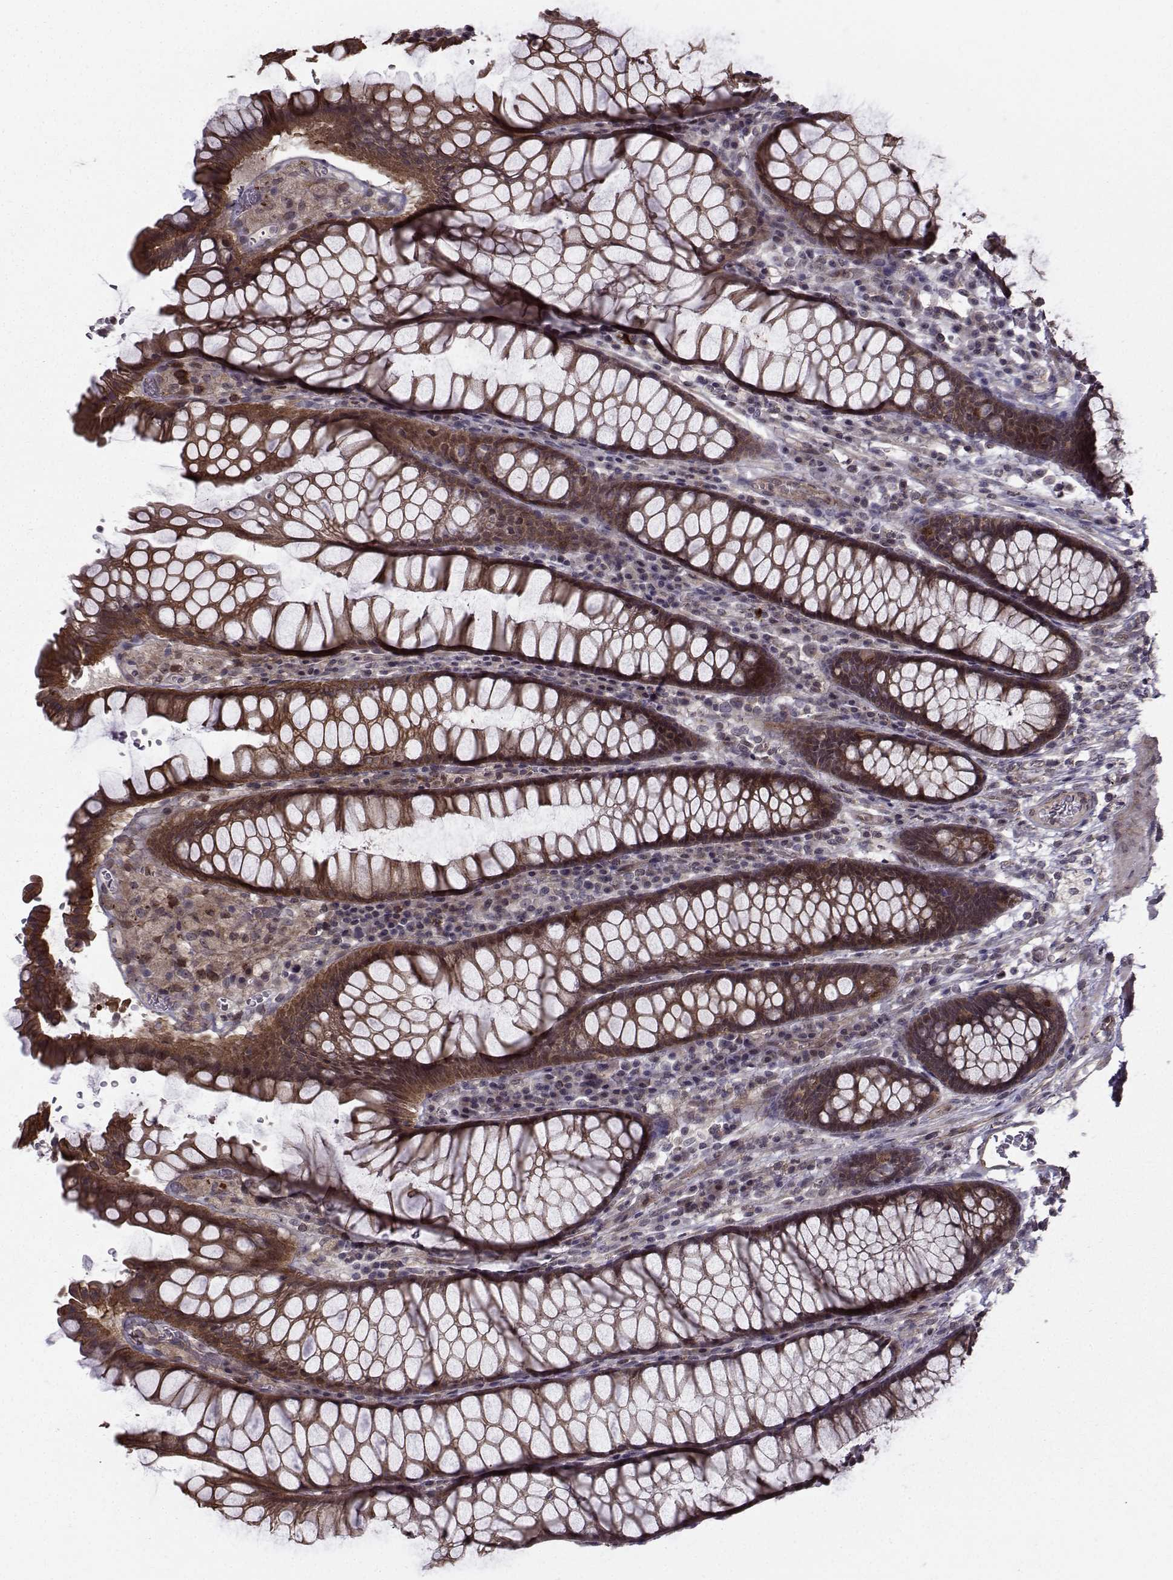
{"staining": {"intensity": "strong", "quantity": ">75%", "location": "cytoplasmic/membranous"}, "tissue": "rectum", "cell_type": "Glandular cells", "image_type": "normal", "snomed": [{"axis": "morphology", "description": "Normal tissue, NOS"}, {"axis": "topography", "description": "Rectum"}], "caption": "A high-resolution histopathology image shows immunohistochemistry staining of unremarkable rectum, which exhibits strong cytoplasmic/membranous staining in about >75% of glandular cells.", "gene": "APC", "patient": {"sex": "female", "age": 68}}